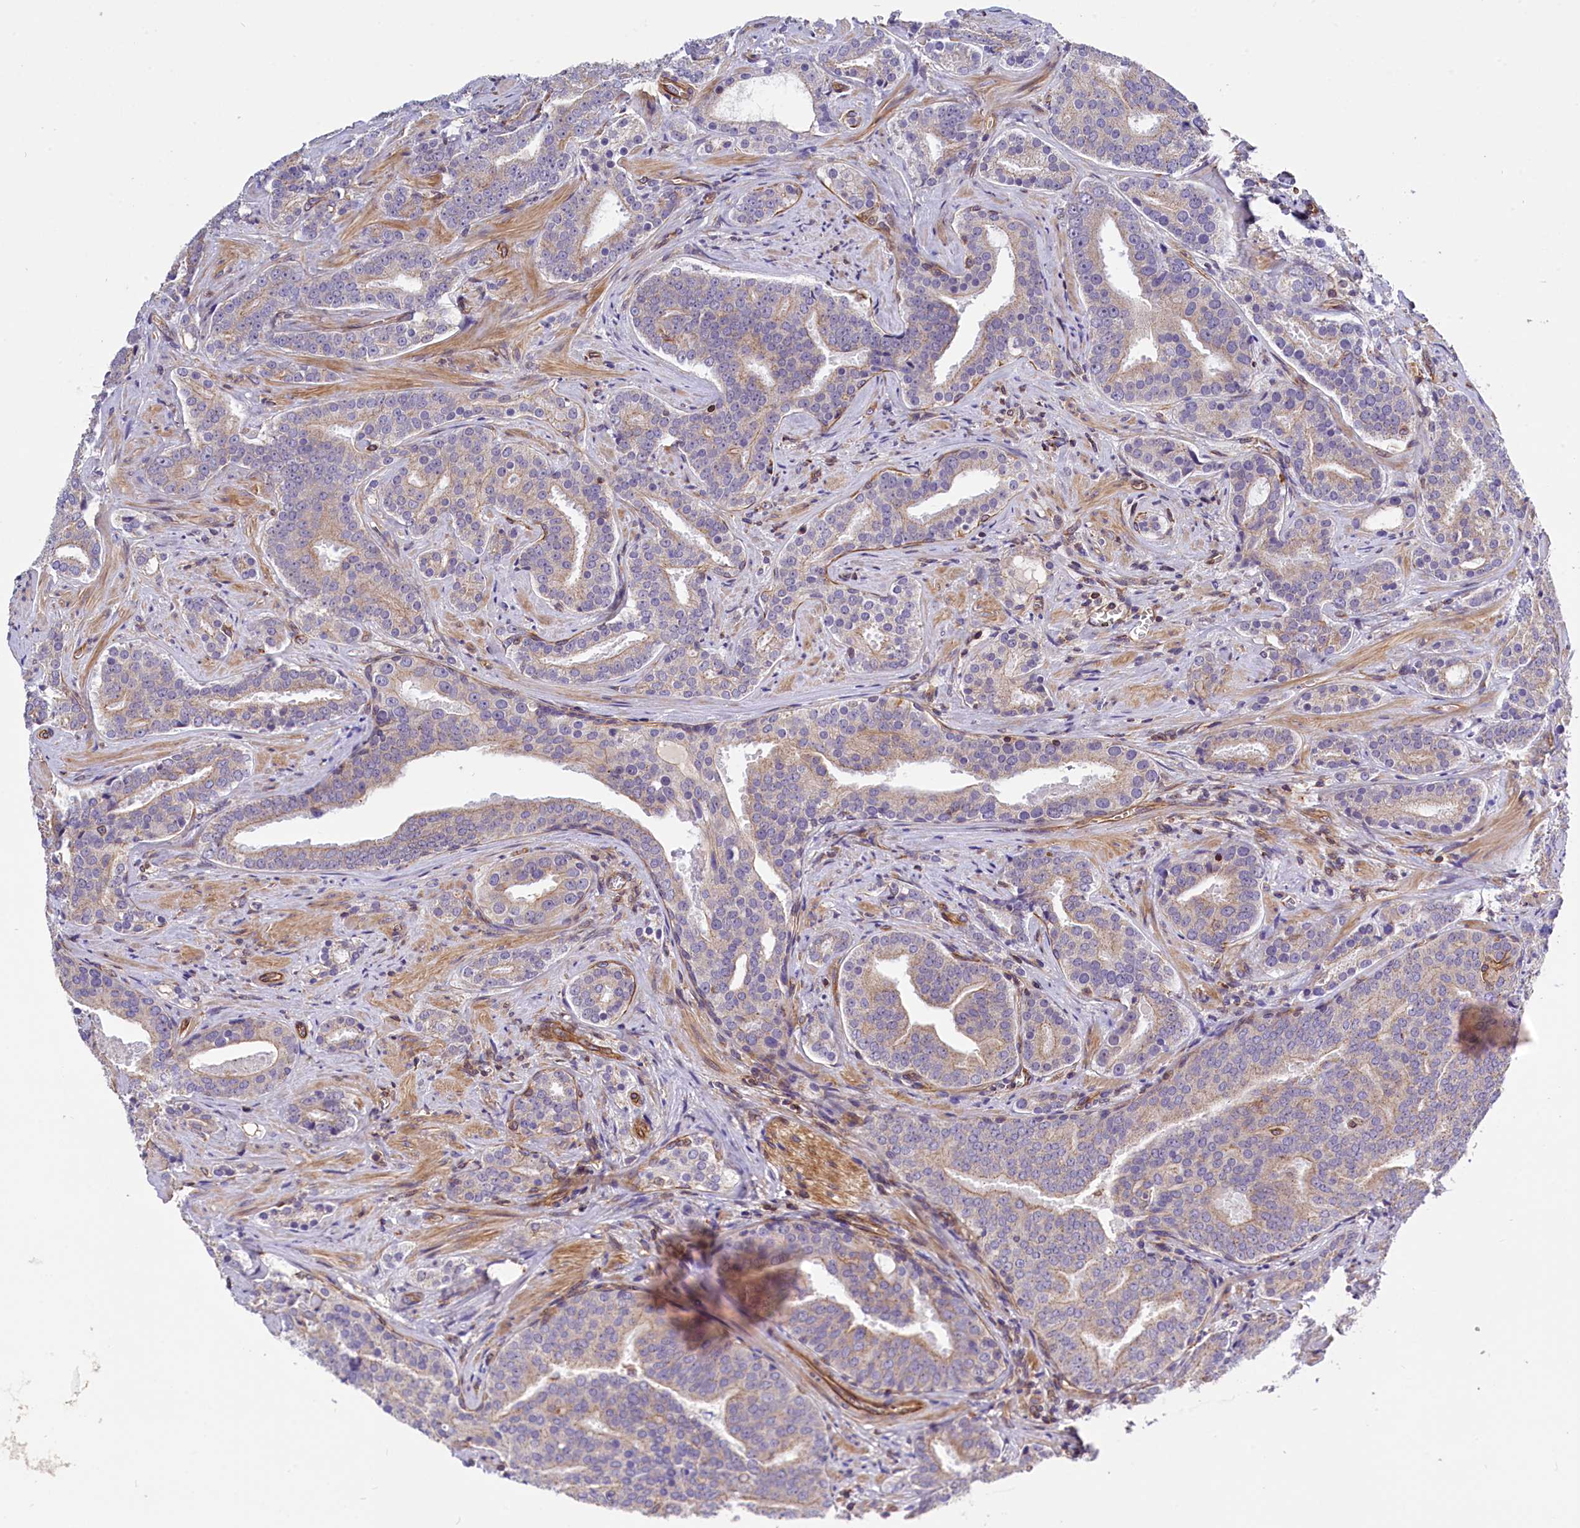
{"staining": {"intensity": "weak", "quantity": "25%-75%", "location": "cytoplasmic/membranous"}, "tissue": "prostate cancer", "cell_type": "Tumor cells", "image_type": "cancer", "snomed": [{"axis": "morphology", "description": "Adenocarcinoma, High grade"}, {"axis": "topography", "description": "Prostate"}], "caption": "Immunohistochemistry (IHC) (DAB) staining of human prostate high-grade adenocarcinoma demonstrates weak cytoplasmic/membranous protein staining in about 25%-75% of tumor cells. Ihc stains the protein in brown and the nuclei are stained blue.", "gene": "MED20", "patient": {"sex": "male", "age": 55}}